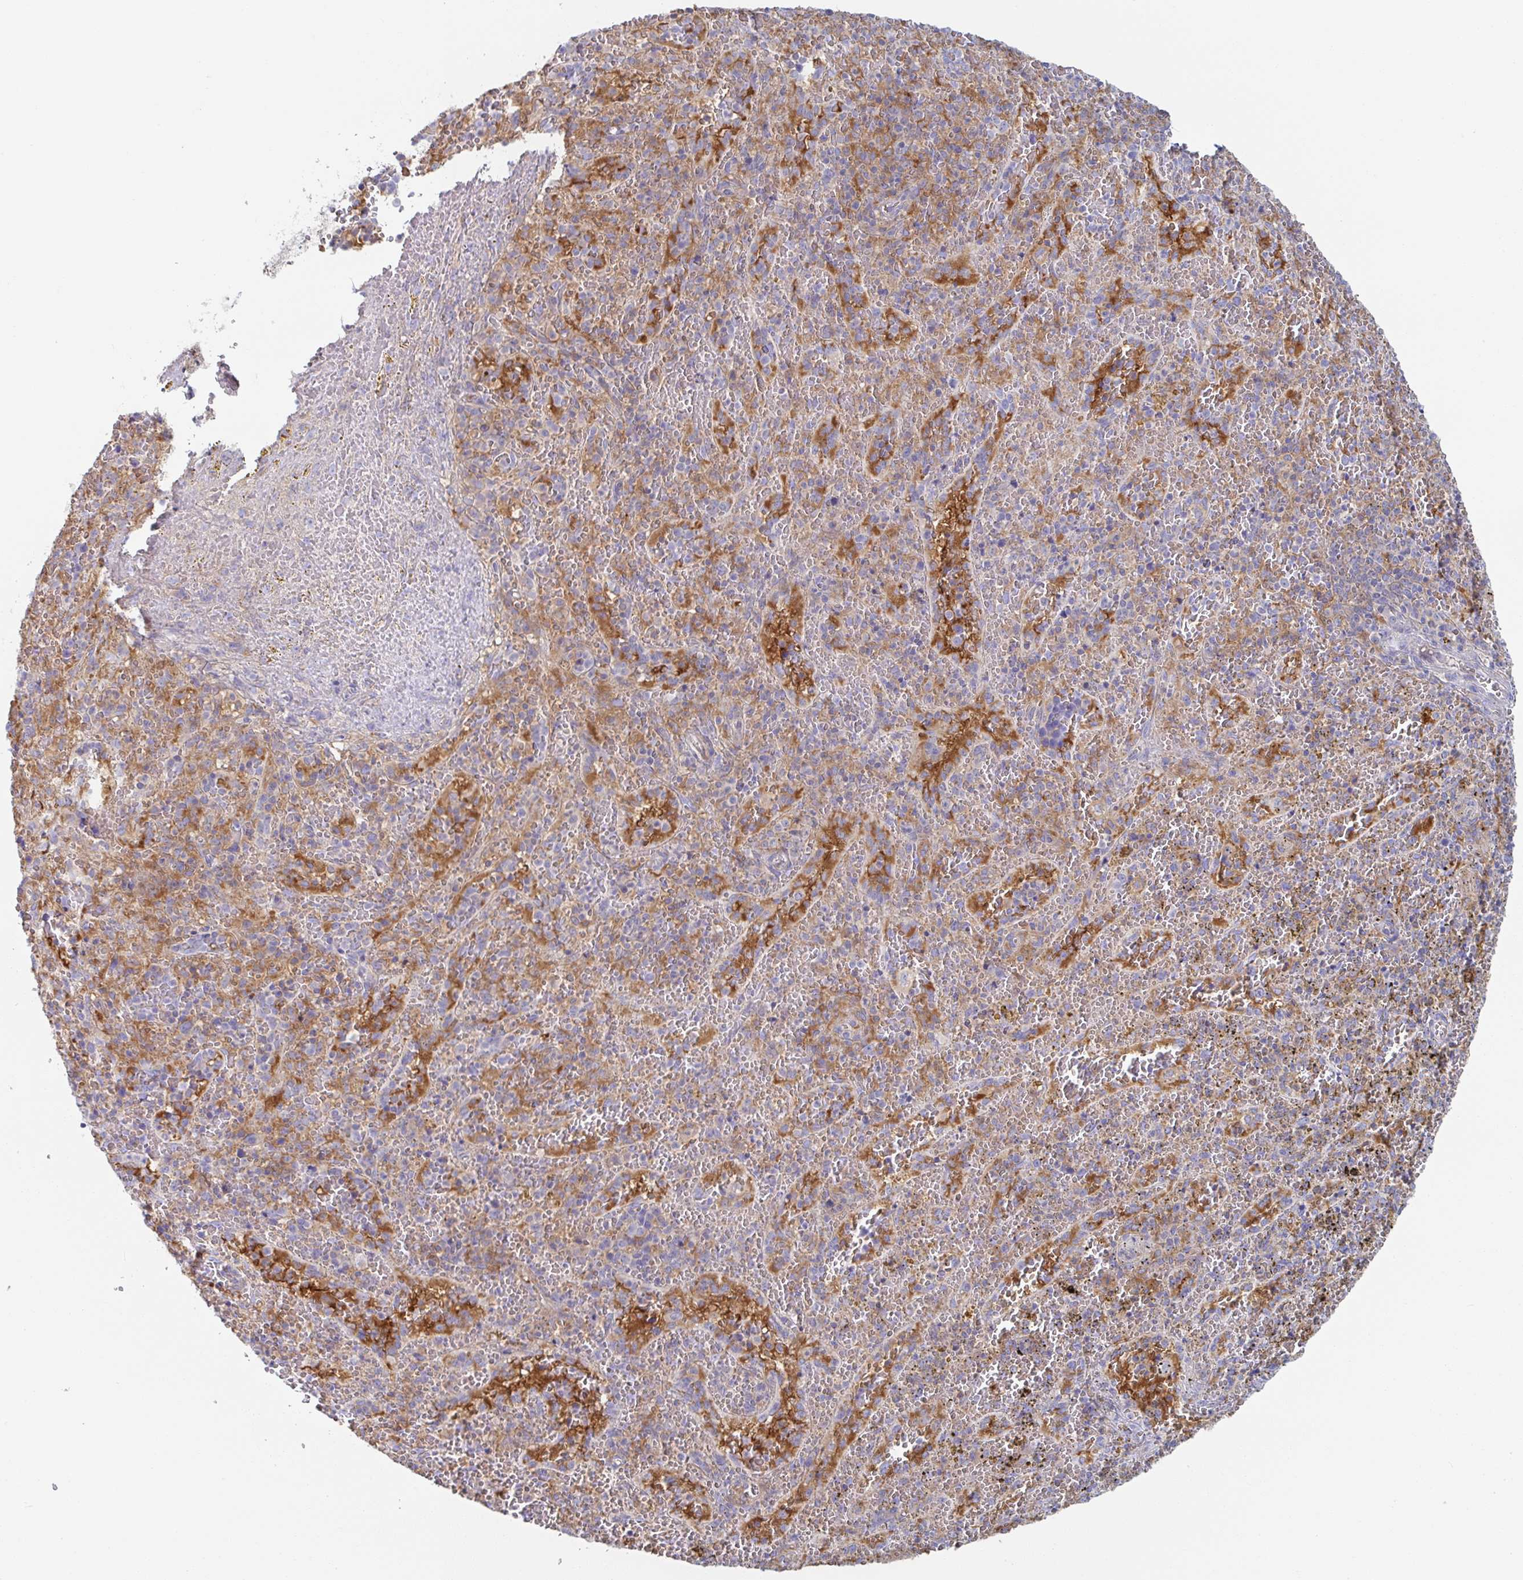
{"staining": {"intensity": "negative", "quantity": "none", "location": "none"}, "tissue": "spleen", "cell_type": "Cells in red pulp", "image_type": "normal", "snomed": [{"axis": "morphology", "description": "Normal tissue, NOS"}, {"axis": "topography", "description": "Spleen"}], "caption": "A high-resolution histopathology image shows immunohistochemistry staining of benign spleen, which displays no significant staining in cells in red pulp. (DAB (3,3'-diaminobenzidine) IHC visualized using brightfield microscopy, high magnification).", "gene": "AMPD2", "patient": {"sex": "female", "age": 50}}